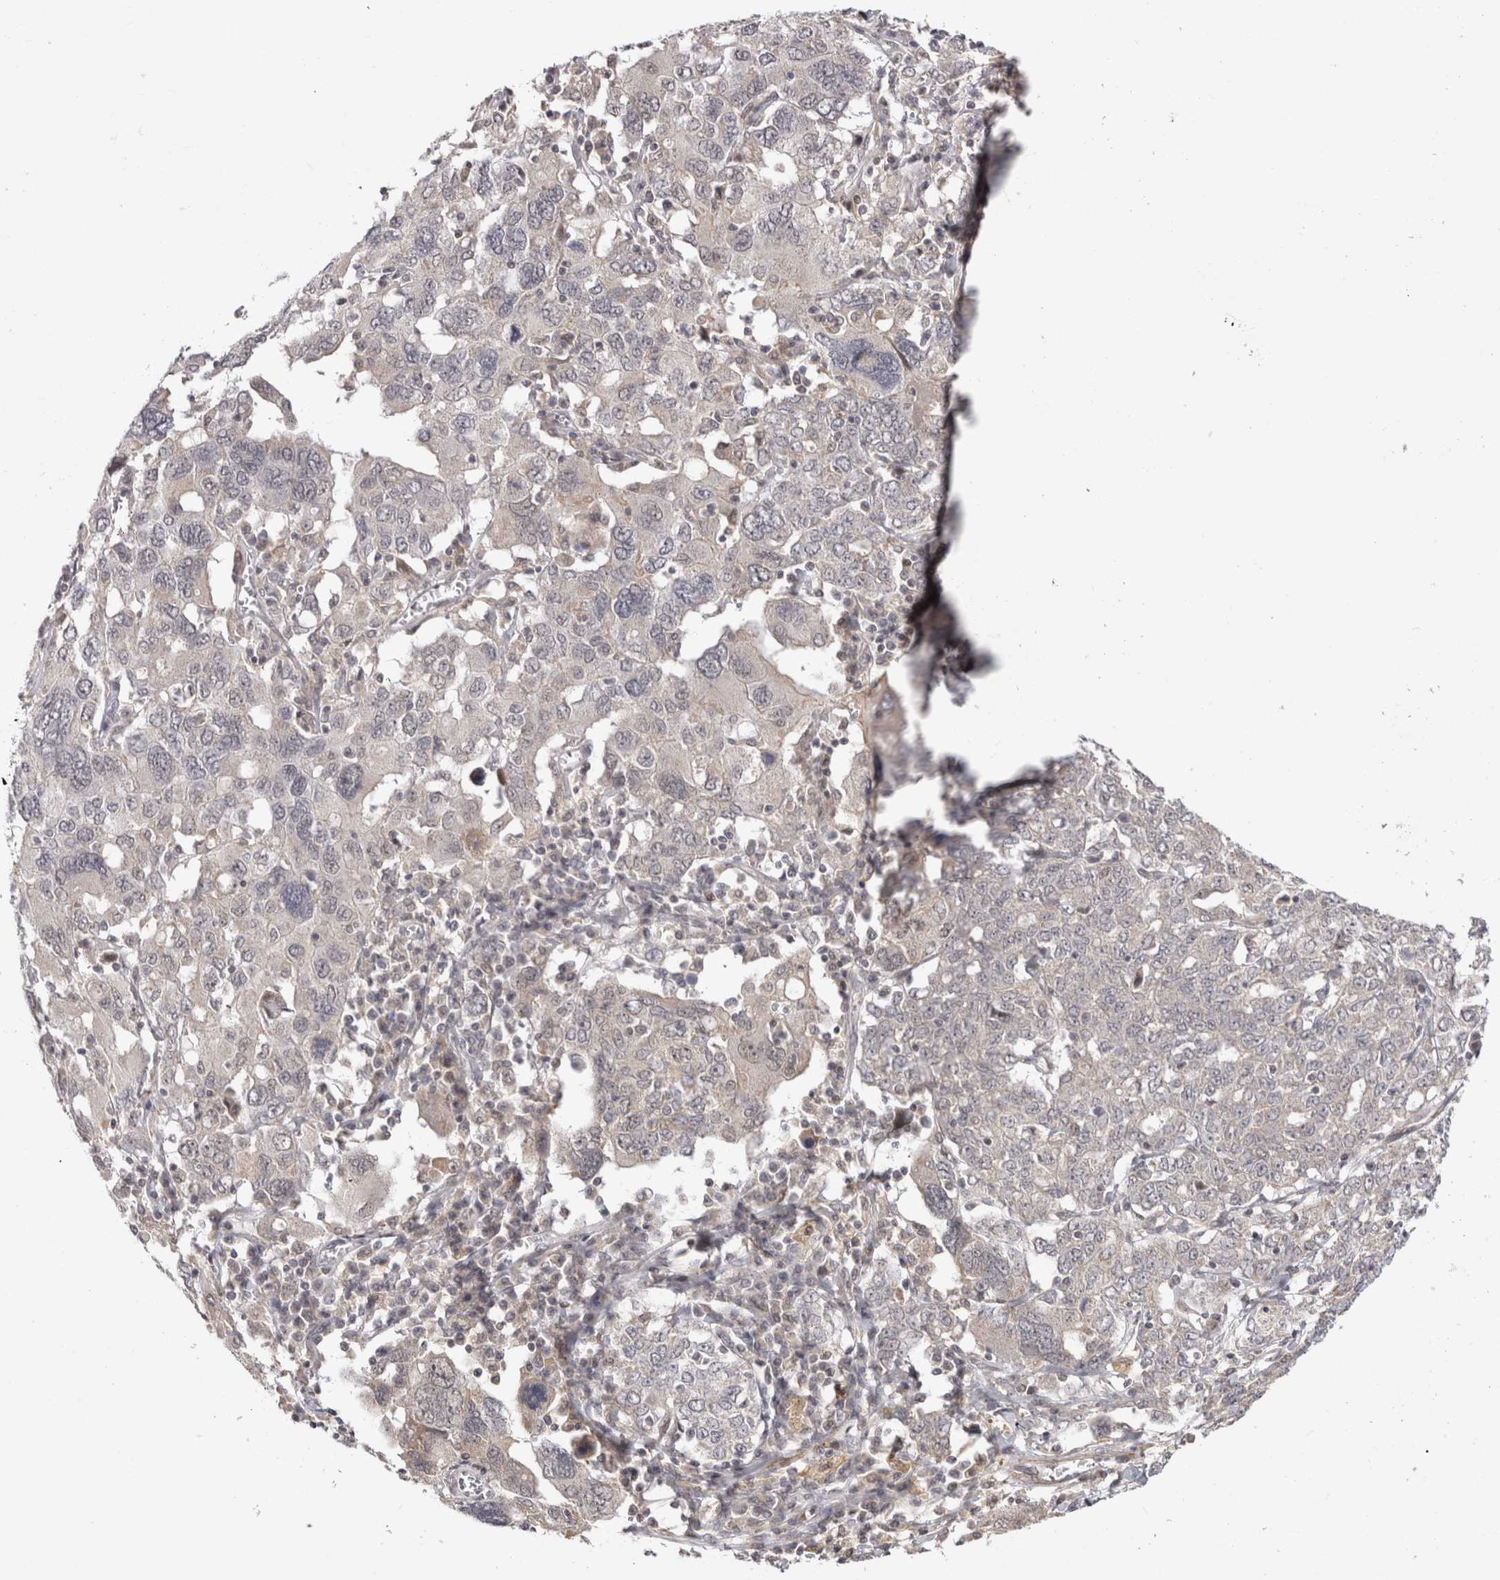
{"staining": {"intensity": "weak", "quantity": "<25%", "location": "cytoplasmic/membranous"}, "tissue": "ovarian cancer", "cell_type": "Tumor cells", "image_type": "cancer", "snomed": [{"axis": "morphology", "description": "Carcinoma, endometroid"}, {"axis": "topography", "description": "Ovary"}], "caption": "Micrograph shows no significant protein staining in tumor cells of endometroid carcinoma (ovarian).", "gene": "ZNF318", "patient": {"sex": "female", "age": 62}}